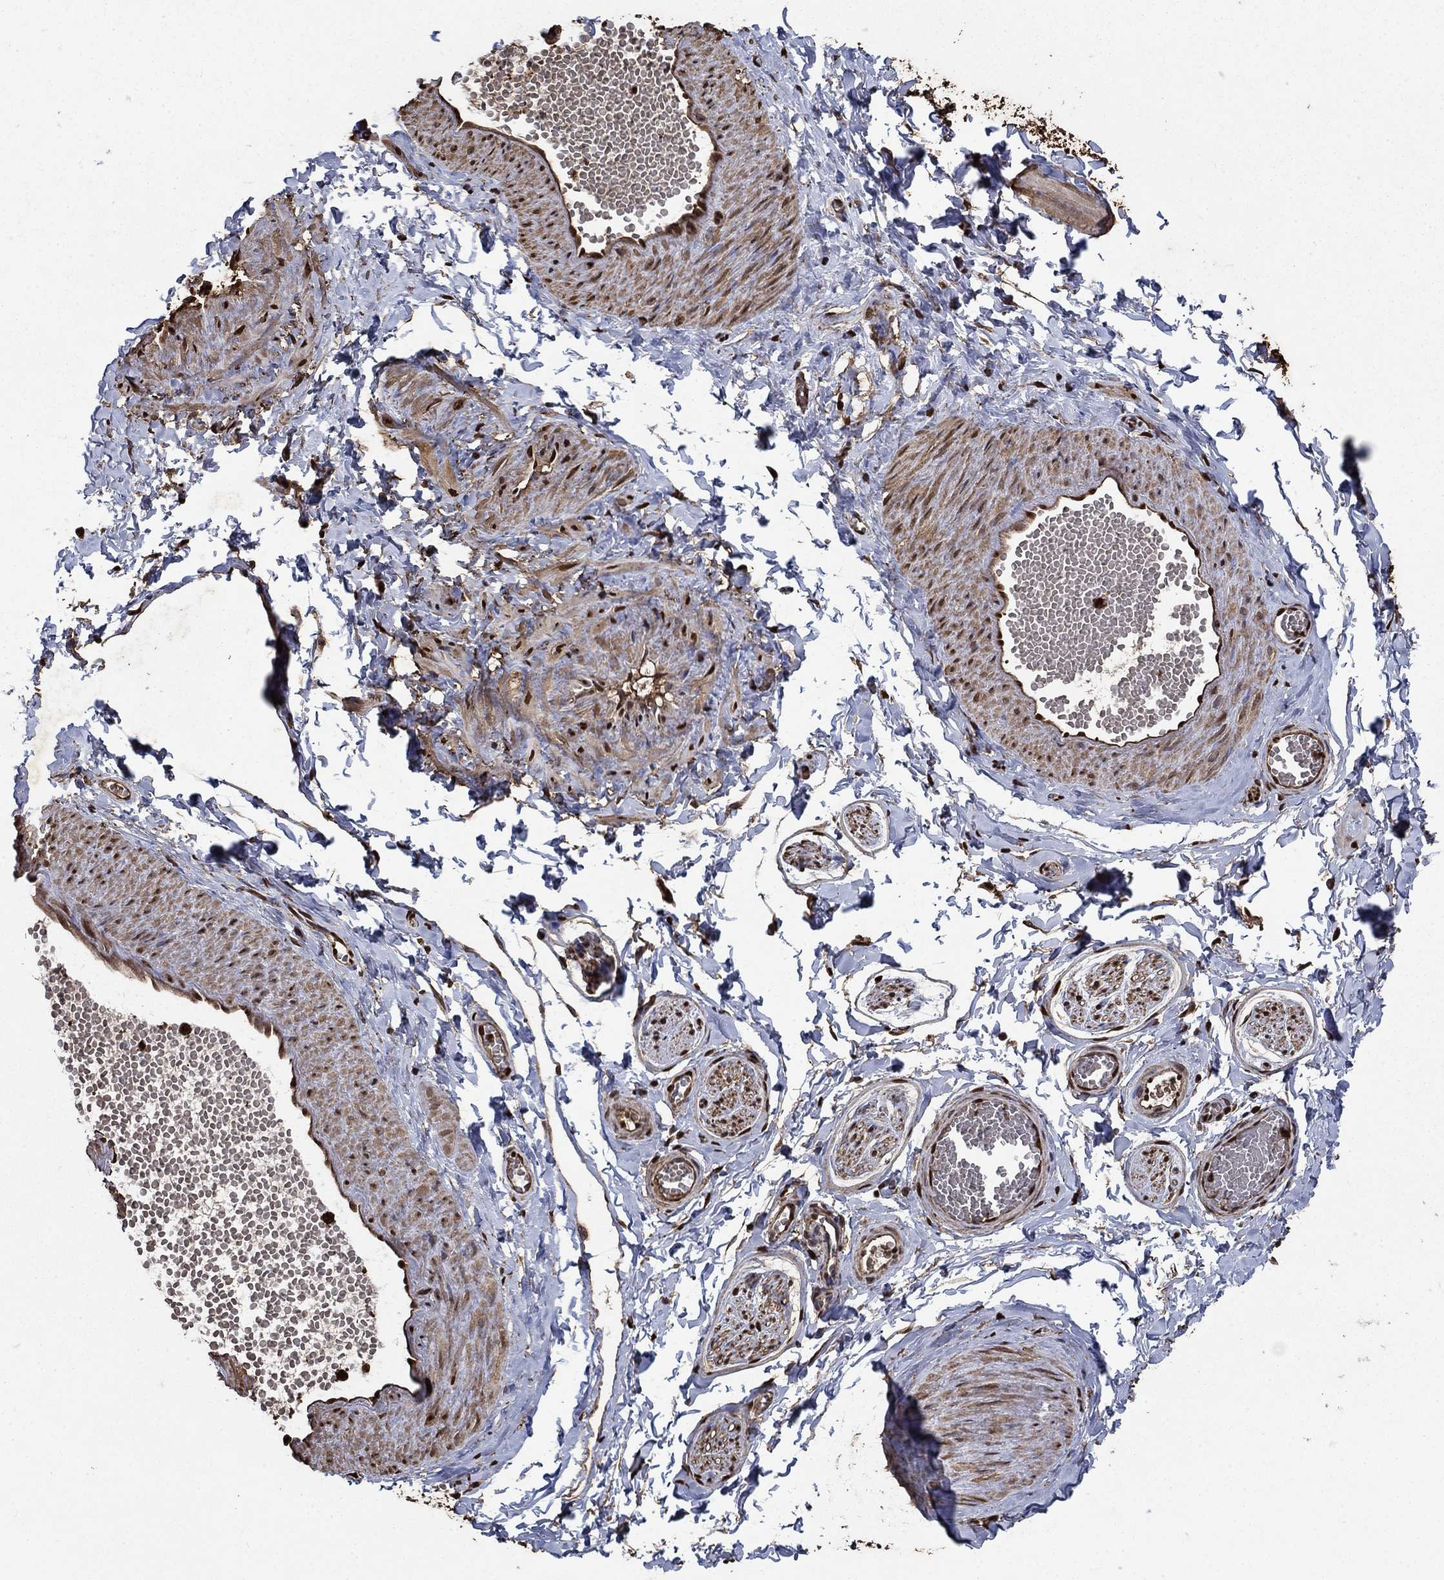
{"staining": {"intensity": "negative", "quantity": "none", "location": "none"}, "tissue": "adipose tissue", "cell_type": "Adipocytes", "image_type": "normal", "snomed": [{"axis": "morphology", "description": "Normal tissue, NOS"}, {"axis": "topography", "description": "Smooth muscle"}, {"axis": "topography", "description": "Peripheral nerve tissue"}], "caption": "High magnification brightfield microscopy of unremarkable adipose tissue stained with DAB (3,3'-diaminobenzidine) (brown) and counterstained with hematoxylin (blue): adipocytes show no significant expression.", "gene": "GAPDH", "patient": {"sex": "male", "age": 22}}